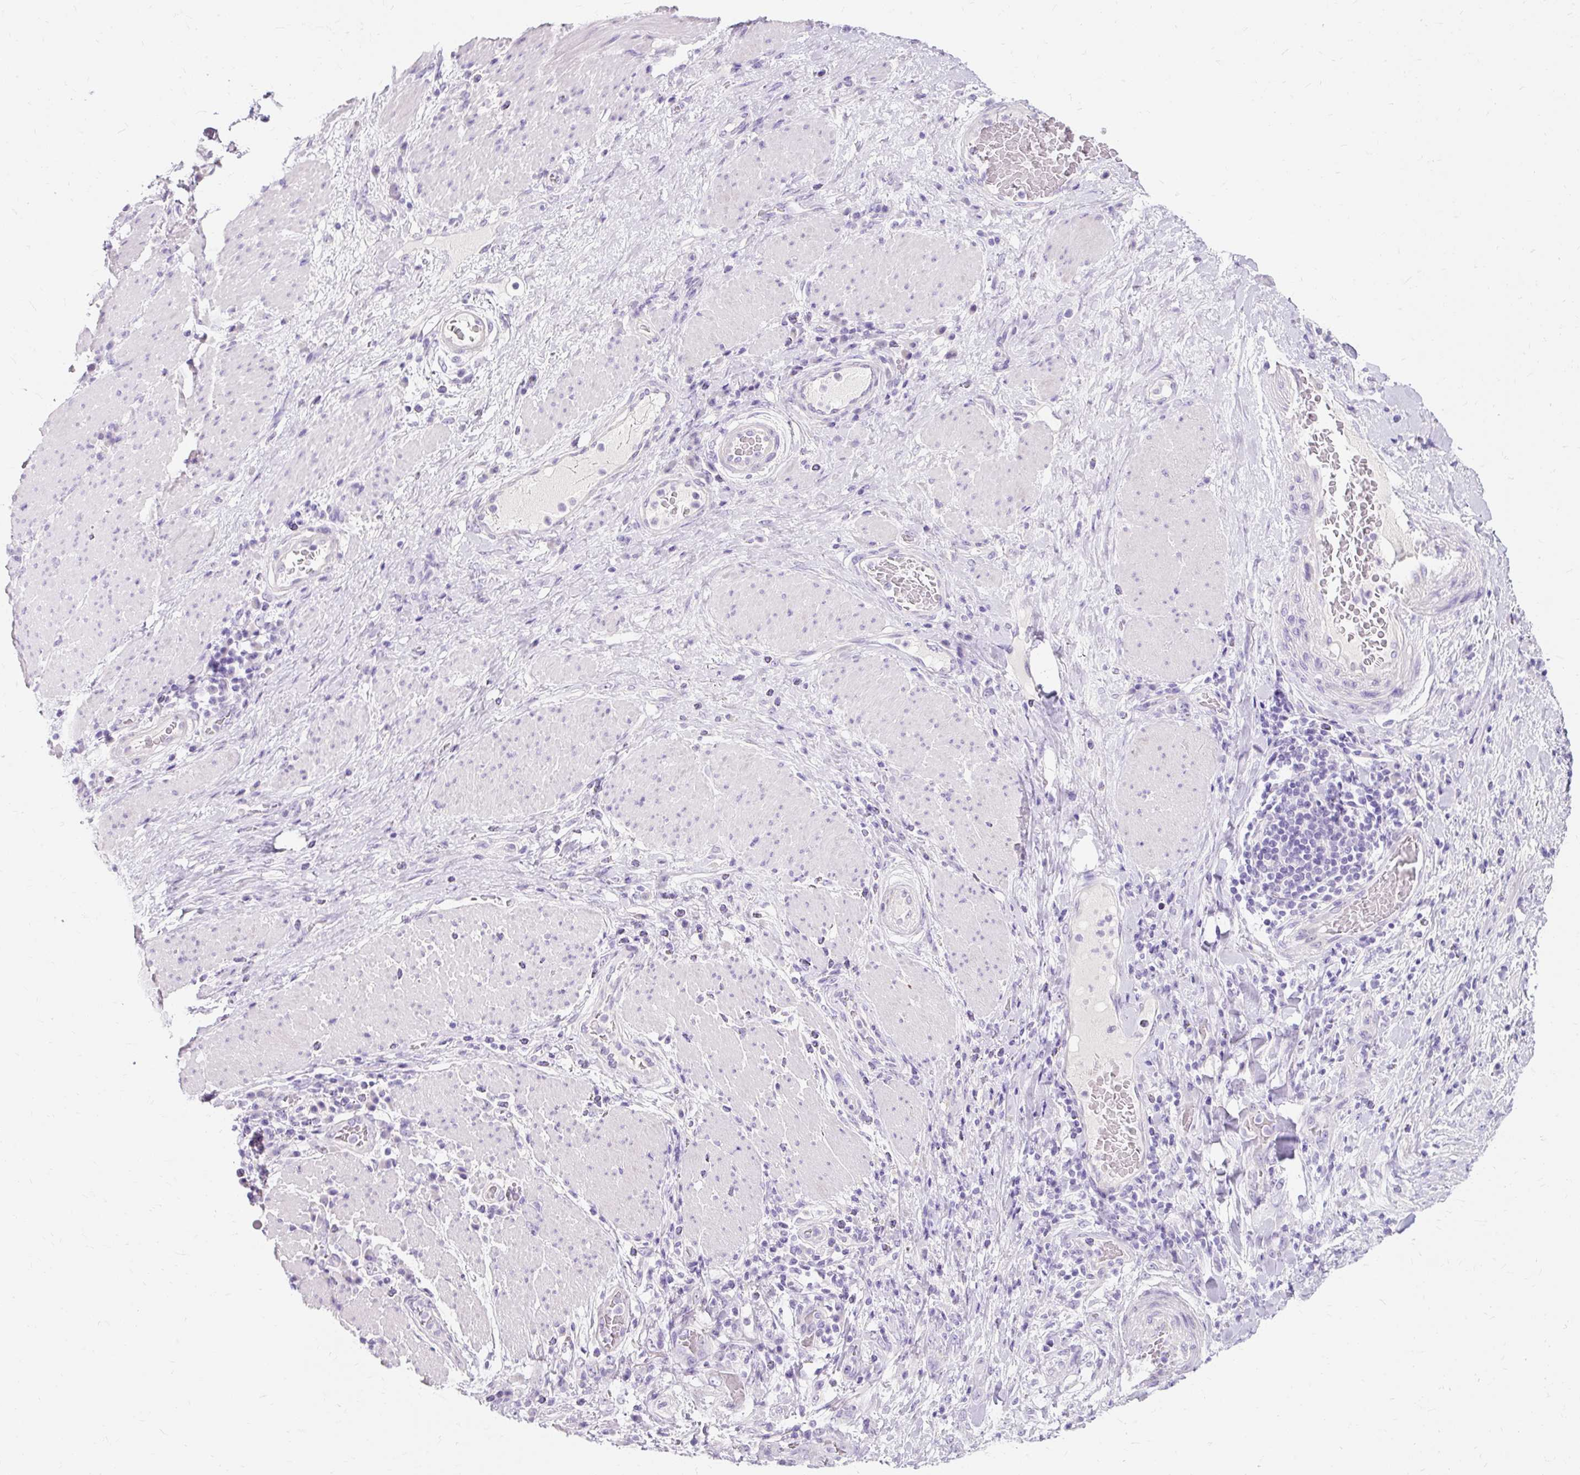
{"staining": {"intensity": "negative", "quantity": "none", "location": "none"}, "tissue": "stomach cancer", "cell_type": "Tumor cells", "image_type": "cancer", "snomed": [{"axis": "morphology", "description": "Normal tissue, NOS"}, {"axis": "morphology", "description": "Adenocarcinoma, NOS"}, {"axis": "topography", "description": "Stomach"}], "caption": "Immunohistochemical staining of human stomach cancer (adenocarcinoma) displays no significant staining in tumor cells. (DAB (3,3'-diaminobenzidine) immunohistochemistry (IHC) with hematoxylin counter stain).", "gene": "TMEM213", "patient": {"sex": "female", "age": 64}}